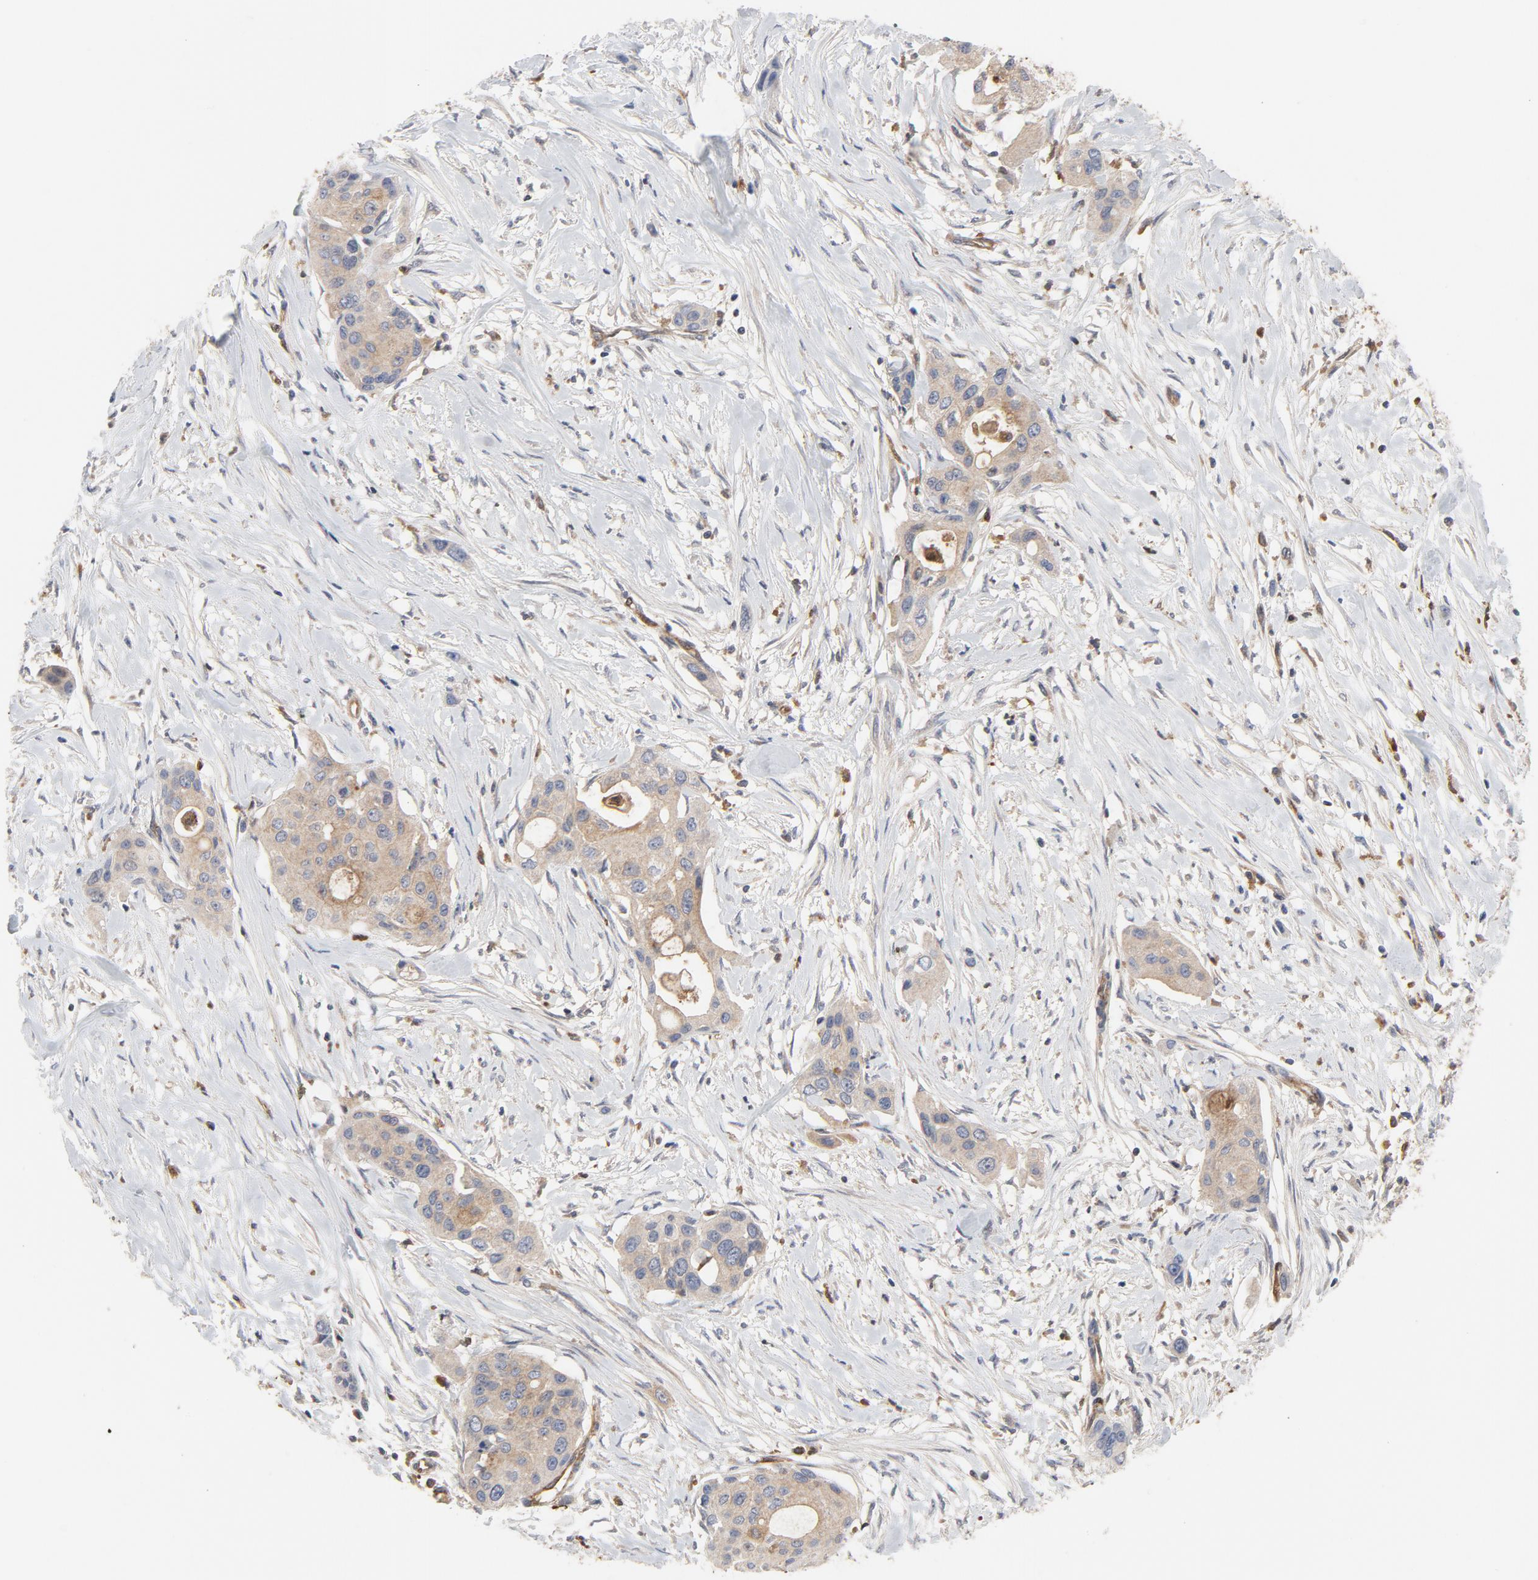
{"staining": {"intensity": "moderate", "quantity": ">75%", "location": "cytoplasmic/membranous"}, "tissue": "pancreatic cancer", "cell_type": "Tumor cells", "image_type": "cancer", "snomed": [{"axis": "morphology", "description": "Adenocarcinoma, NOS"}, {"axis": "topography", "description": "Pancreas"}], "caption": "Brown immunohistochemical staining in human pancreatic adenocarcinoma displays moderate cytoplasmic/membranous staining in about >75% of tumor cells.", "gene": "RAPGEF4", "patient": {"sex": "female", "age": 60}}